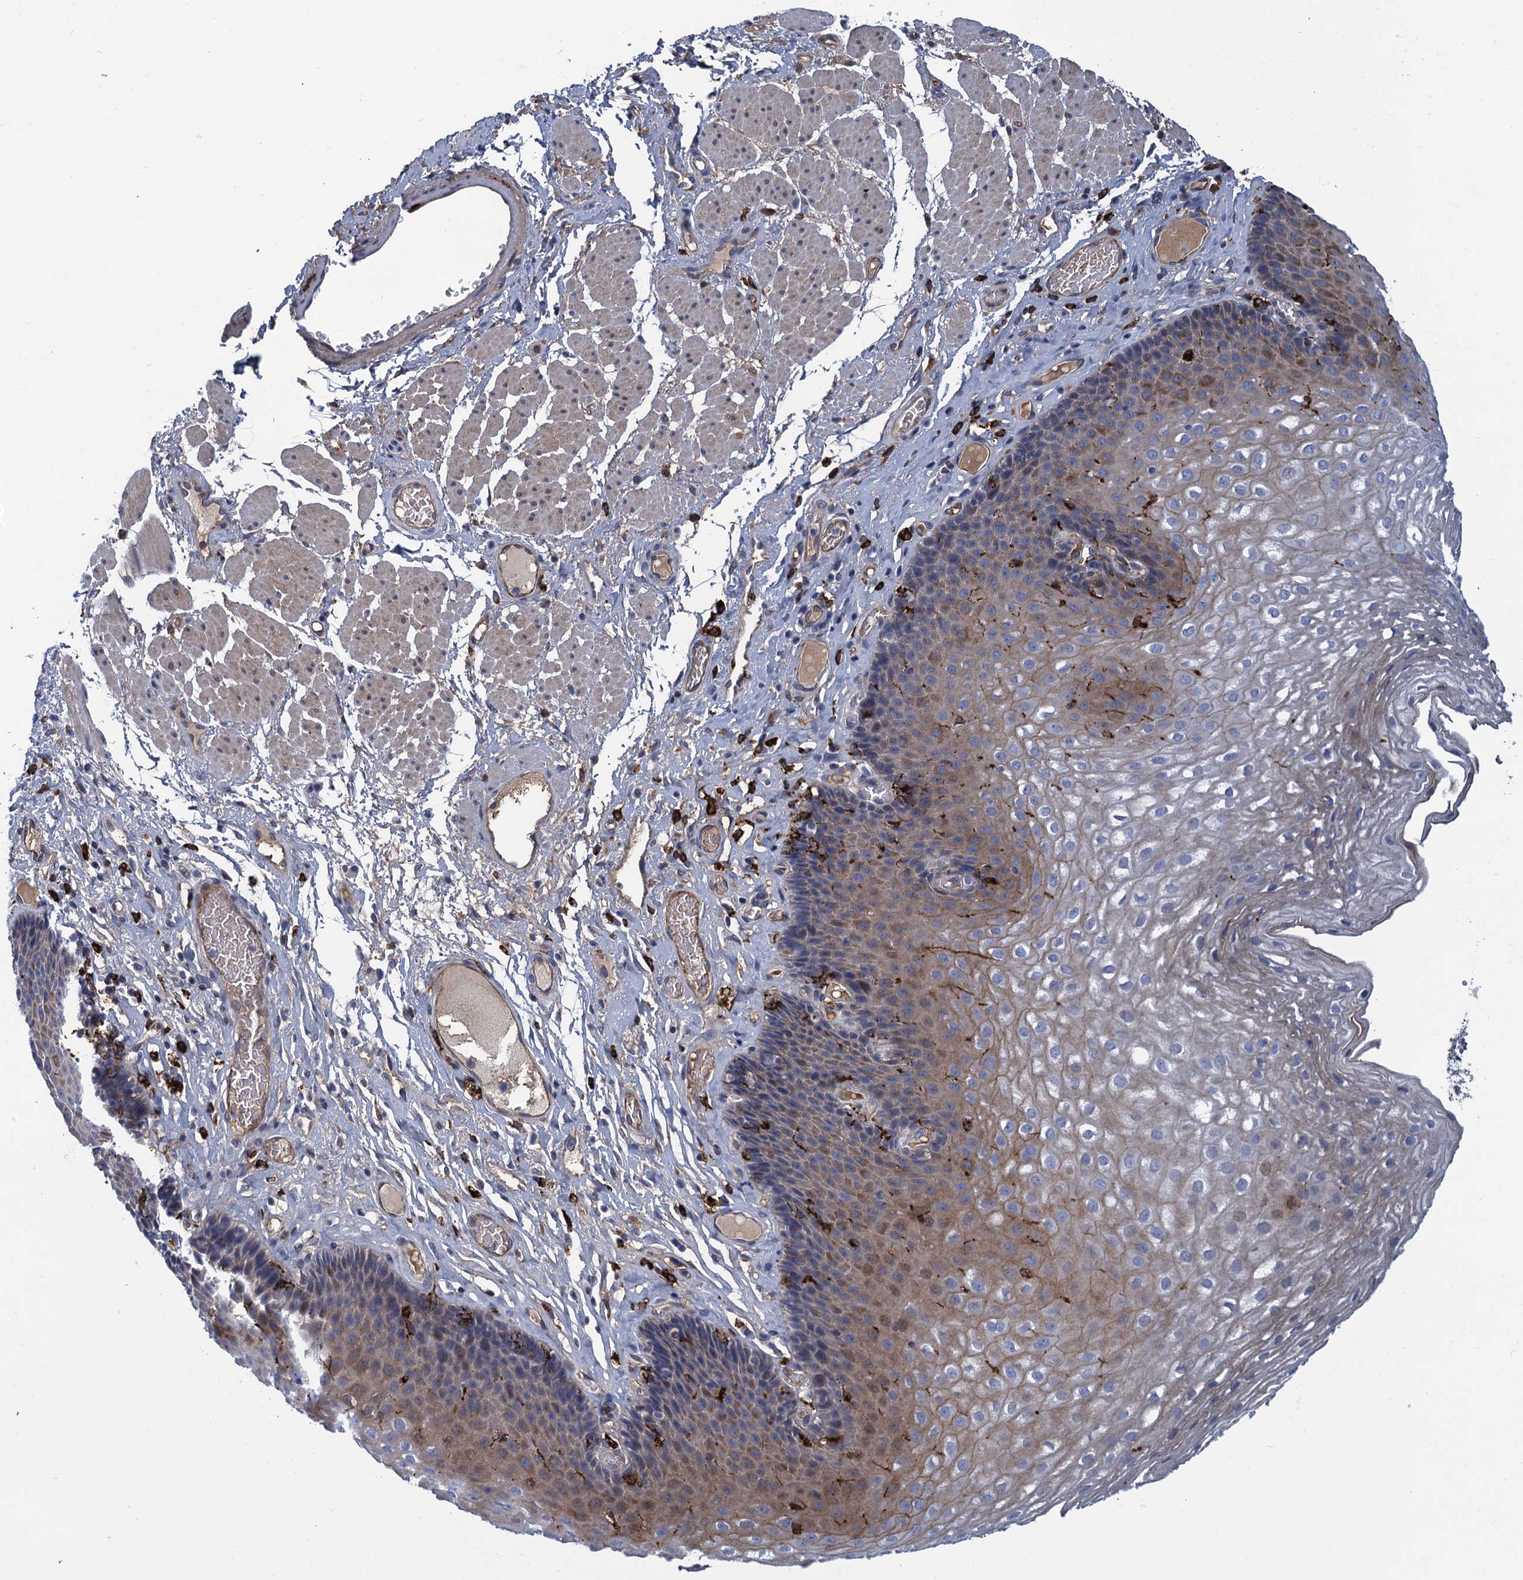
{"staining": {"intensity": "weak", "quantity": "<25%", "location": "cytoplasmic/membranous"}, "tissue": "esophagus", "cell_type": "Squamous epithelial cells", "image_type": "normal", "snomed": [{"axis": "morphology", "description": "Normal tissue, NOS"}, {"axis": "topography", "description": "Esophagus"}], "caption": "The image exhibits no staining of squamous epithelial cells in benign esophagus. (DAB immunohistochemistry, high magnification).", "gene": "DNHD1", "patient": {"sex": "female", "age": 66}}